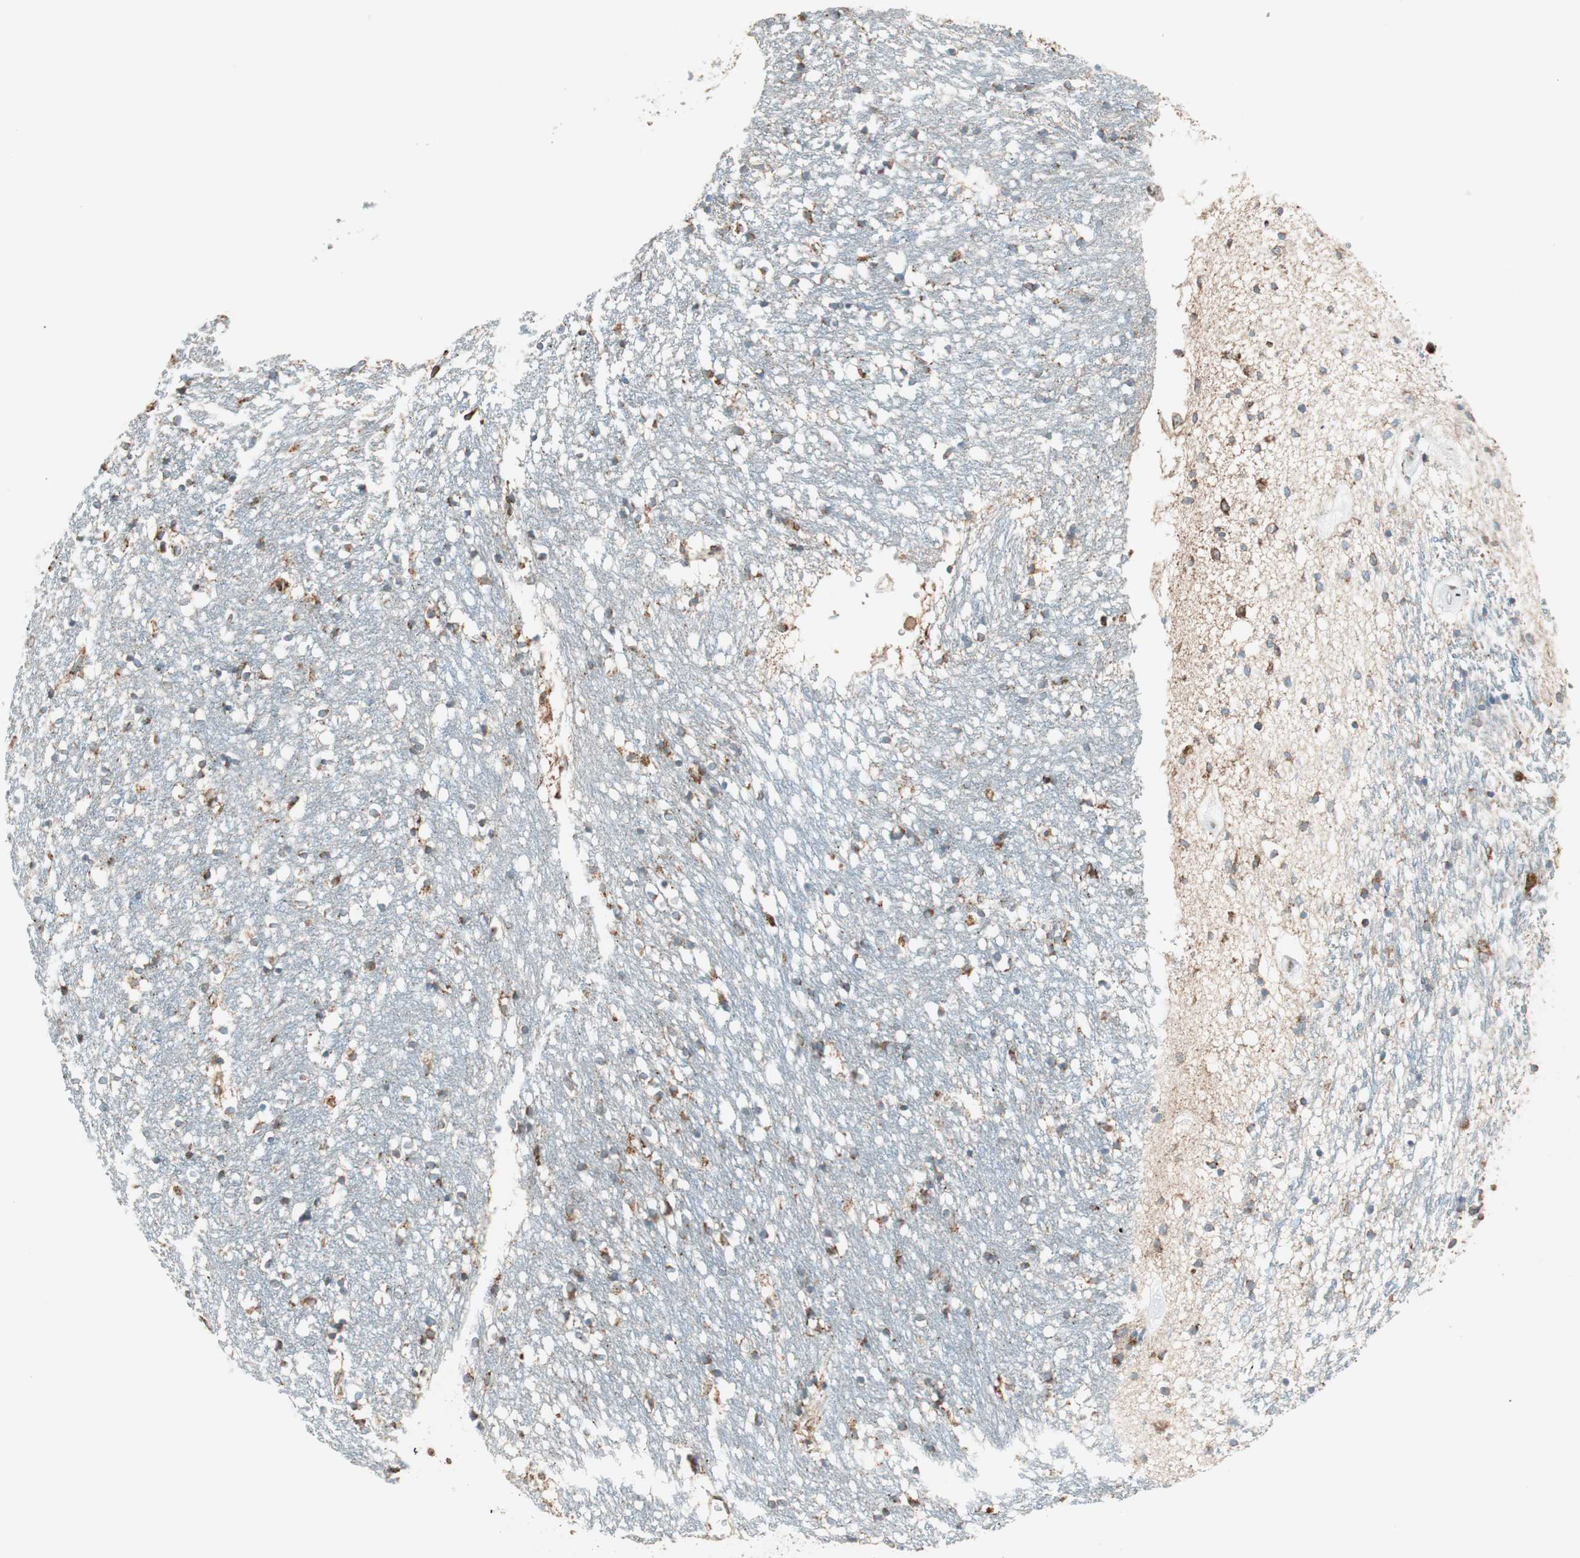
{"staining": {"intensity": "moderate", "quantity": "<25%", "location": "cytoplasmic/membranous"}, "tissue": "caudate", "cell_type": "Glial cells", "image_type": "normal", "snomed": [{"axis": "morphology", "description": "Normal tissue, NOS"}, {"axis": "topography", "description": "Lateral ventricle wall"}], "caption": "Caudate stained with a brown dye displays moderate cytoplasmic/membranous positive staining in about <25% of glial cells.", "gene": "PRKCSH", "patient": {"sex": "female", "age": 54}}